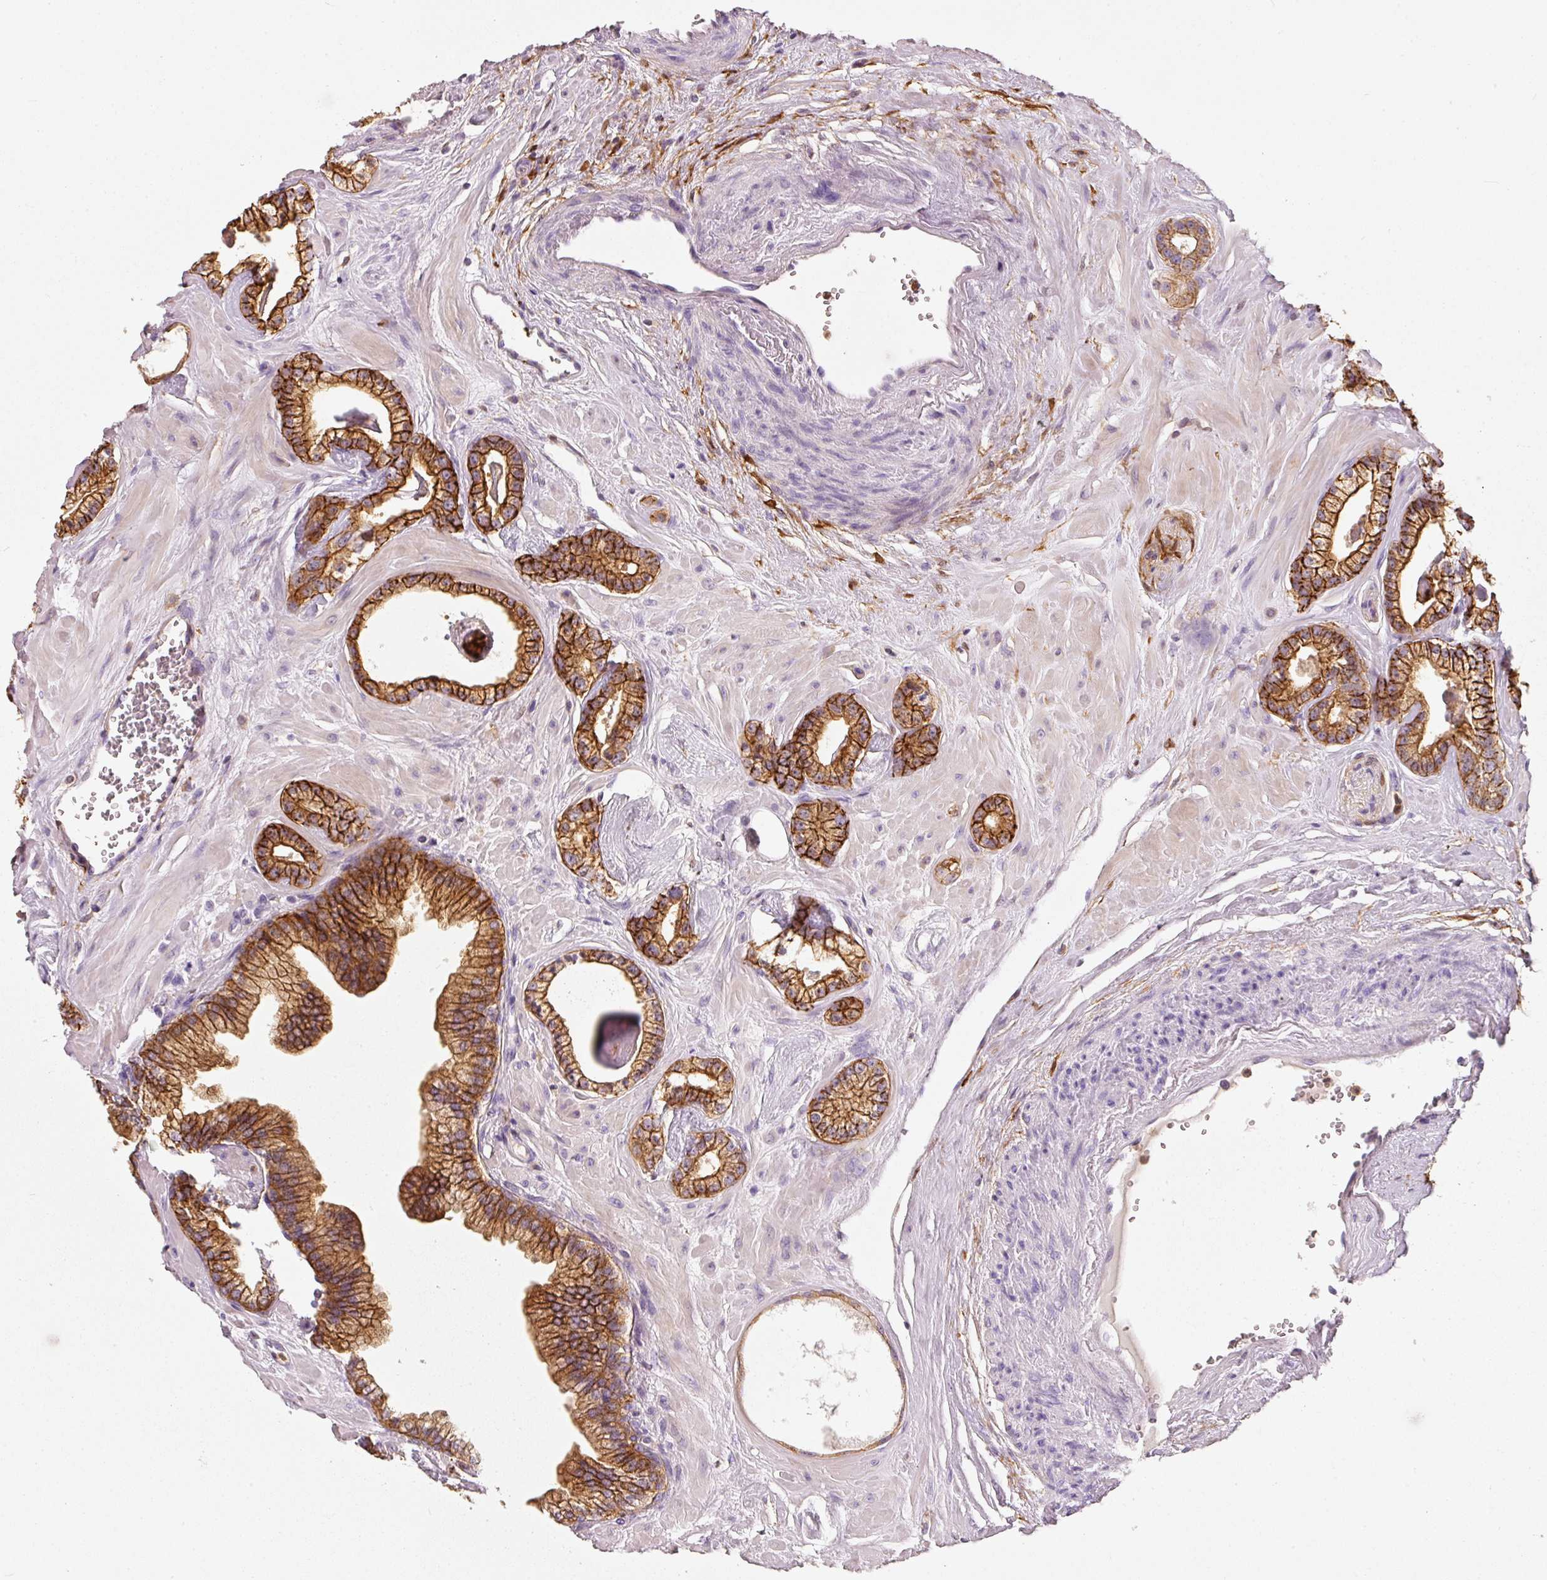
{"staining": {"intensity": "strong", "quantity": ">75%", "location": "cytoplasmic/membranous"}, "tissue": "prostate cancer", "cell_type": "Tumor cells", "image_type": "cancer", "snomed": [{"axis": "morphology", "description": "Adenocarcinoma, Low grade"}, {"axis": "topography", "description": "Prostate"}], "caption": "Brown immunohistochemical staining in human low-grade adenocarcinoma (prostate) shows strong cytoplasmic/membranous expression in about >75% of tumor cells.", "gene": "IQGAP2", "patient": {"sex": "male", "age": 60}}